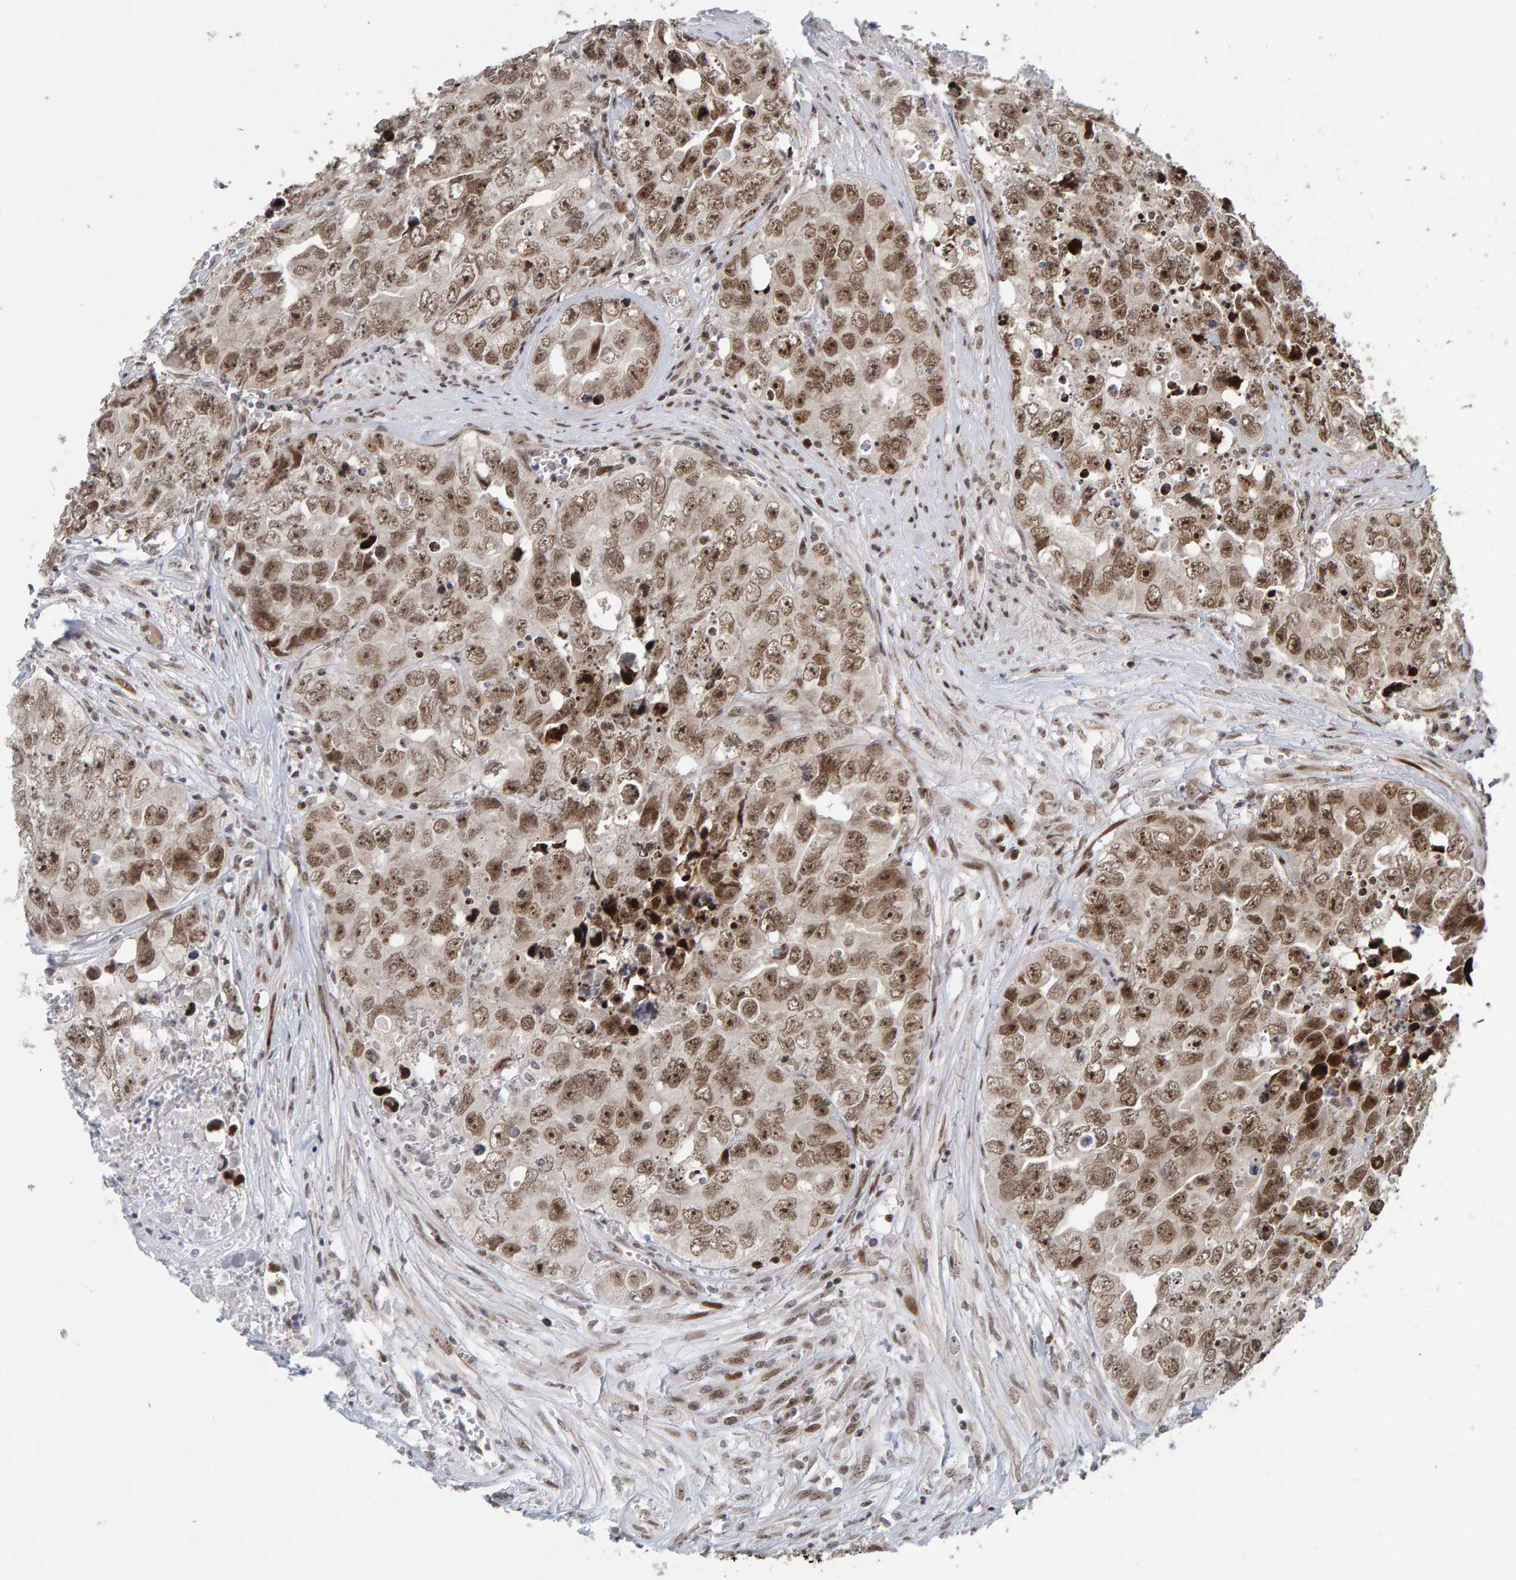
{"staining": {"intensity": "moderate", "quantity": ">75%", "location": "nuclear"}, "tissue": "testis cancer", "cell_type": "Tumor cells", "image_type": "cancer", "snomed": [{"axis": "morphology", "description": "Seminoma, NOS"}, {"axis": "morphology", "description": "Carcinoma, Embryonal, NOS"}, {"axis": "topography", "description": "Testis"}], "caption": "Moderate nuclear expression for a protein is appreciated in about >75% of tumor cells of testis cancer using immunohistochemistry (IHC).", "gene": "CHD4", "patient": {"sex": "male", "age": 43}}